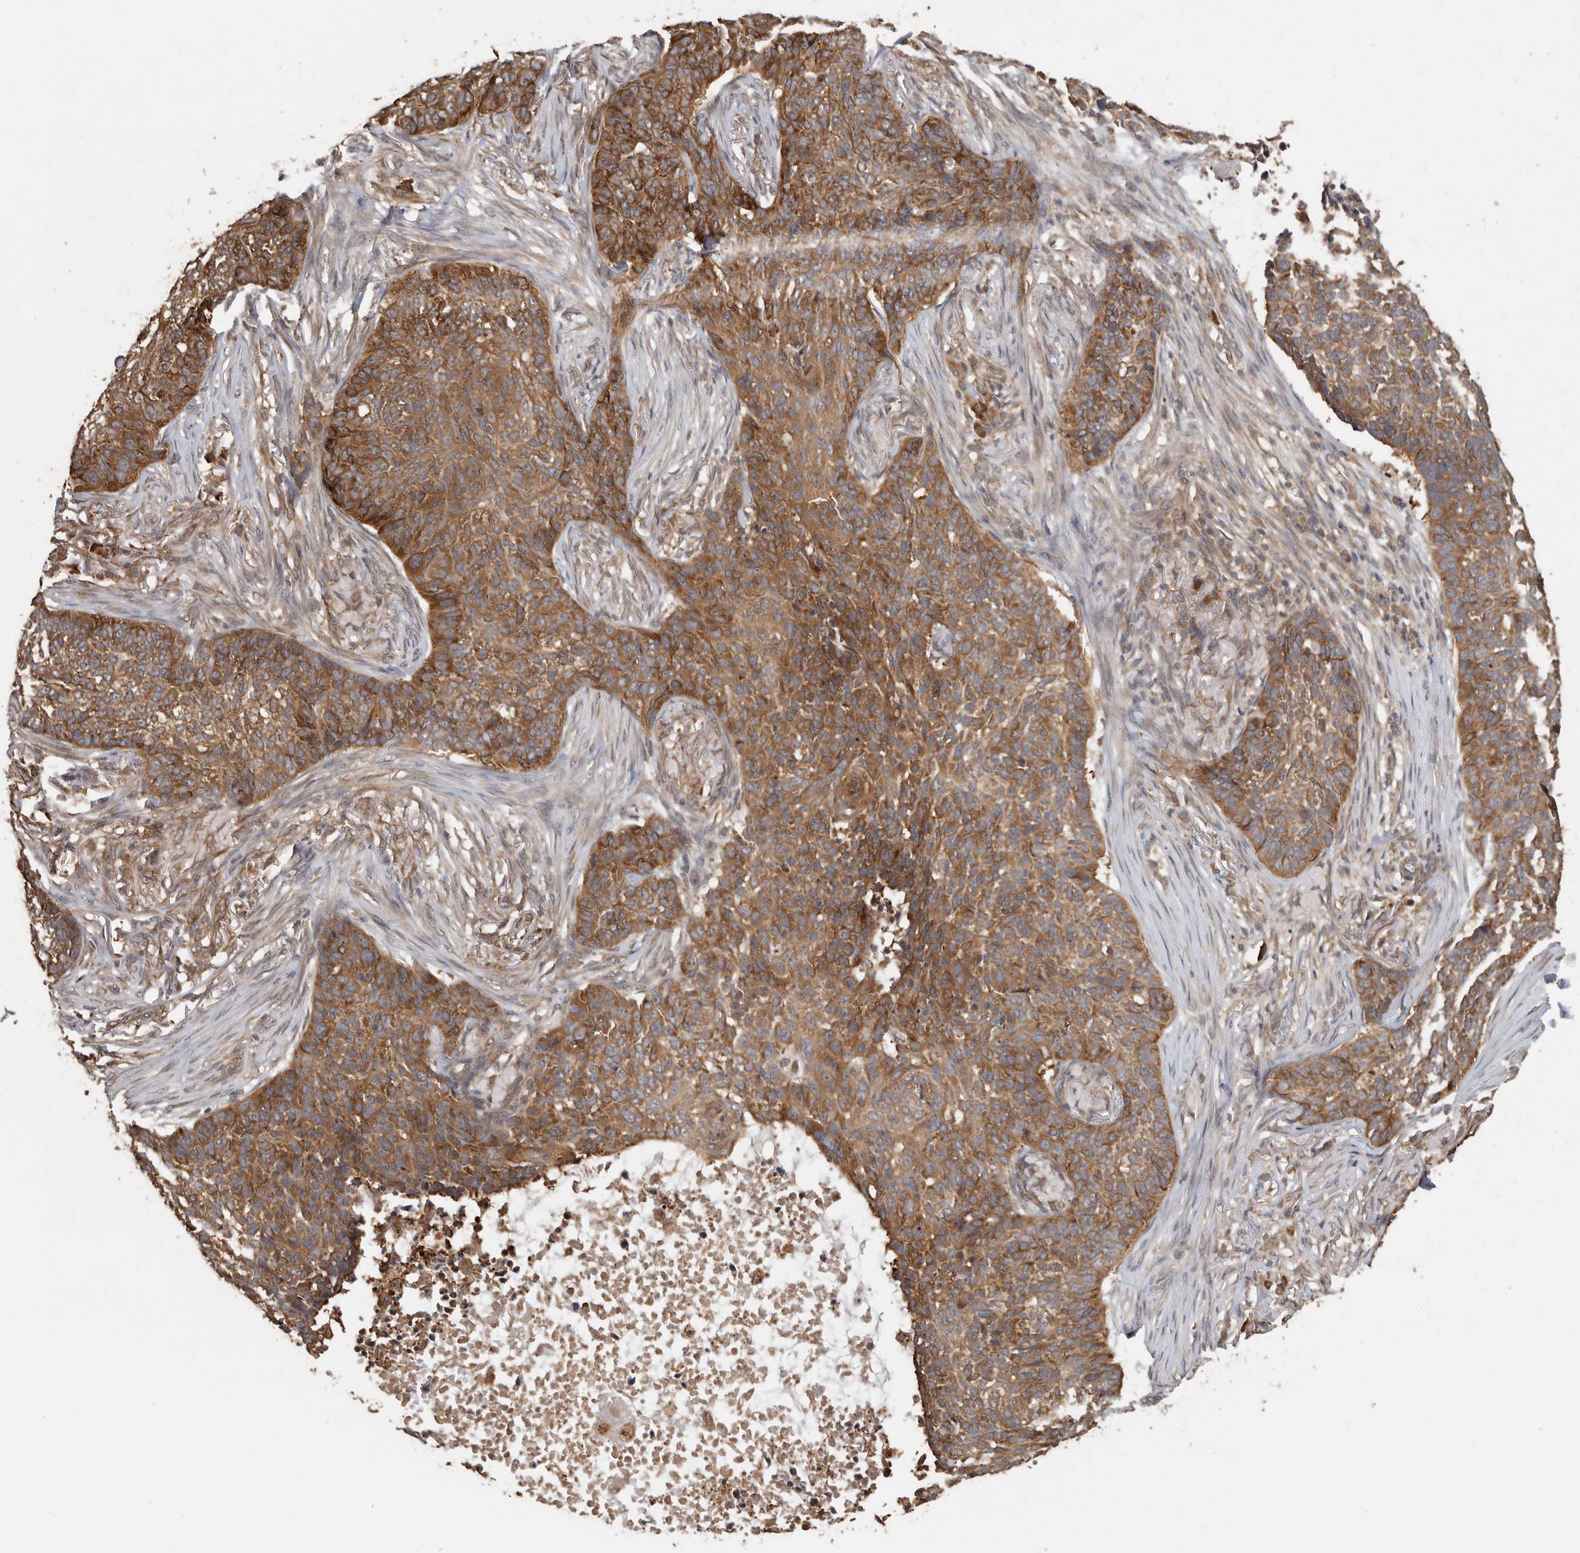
{"staining": {"intensity": "moderate", "quantity": ">75%", "location": "cytoplasmic/membranous"}, "tissue": "skin cancer", "cell_type": "Tumor cells", "image_type": "cancer", "snomed": [{"axis": "morphology", "description": "Basal cell carcinoma"}, {"axis": "topography", "description": "Skin"}], "caption": "Immunohistochemistry (IHC) staining of skin cancer, which reveals medium levels of moderate cytoplasmic/membranous staining in about >75% of tumor cells indicating moderate cytoplasmic/membranous protein positivity. The staining was performed using DAB (3,3'-diaminobenzidine) (brown) for protein detection and nuclei were counterstained in hematoxylin (blue).", "gene": "CCT8", "patient": {"sex": "male", "age": 85}}